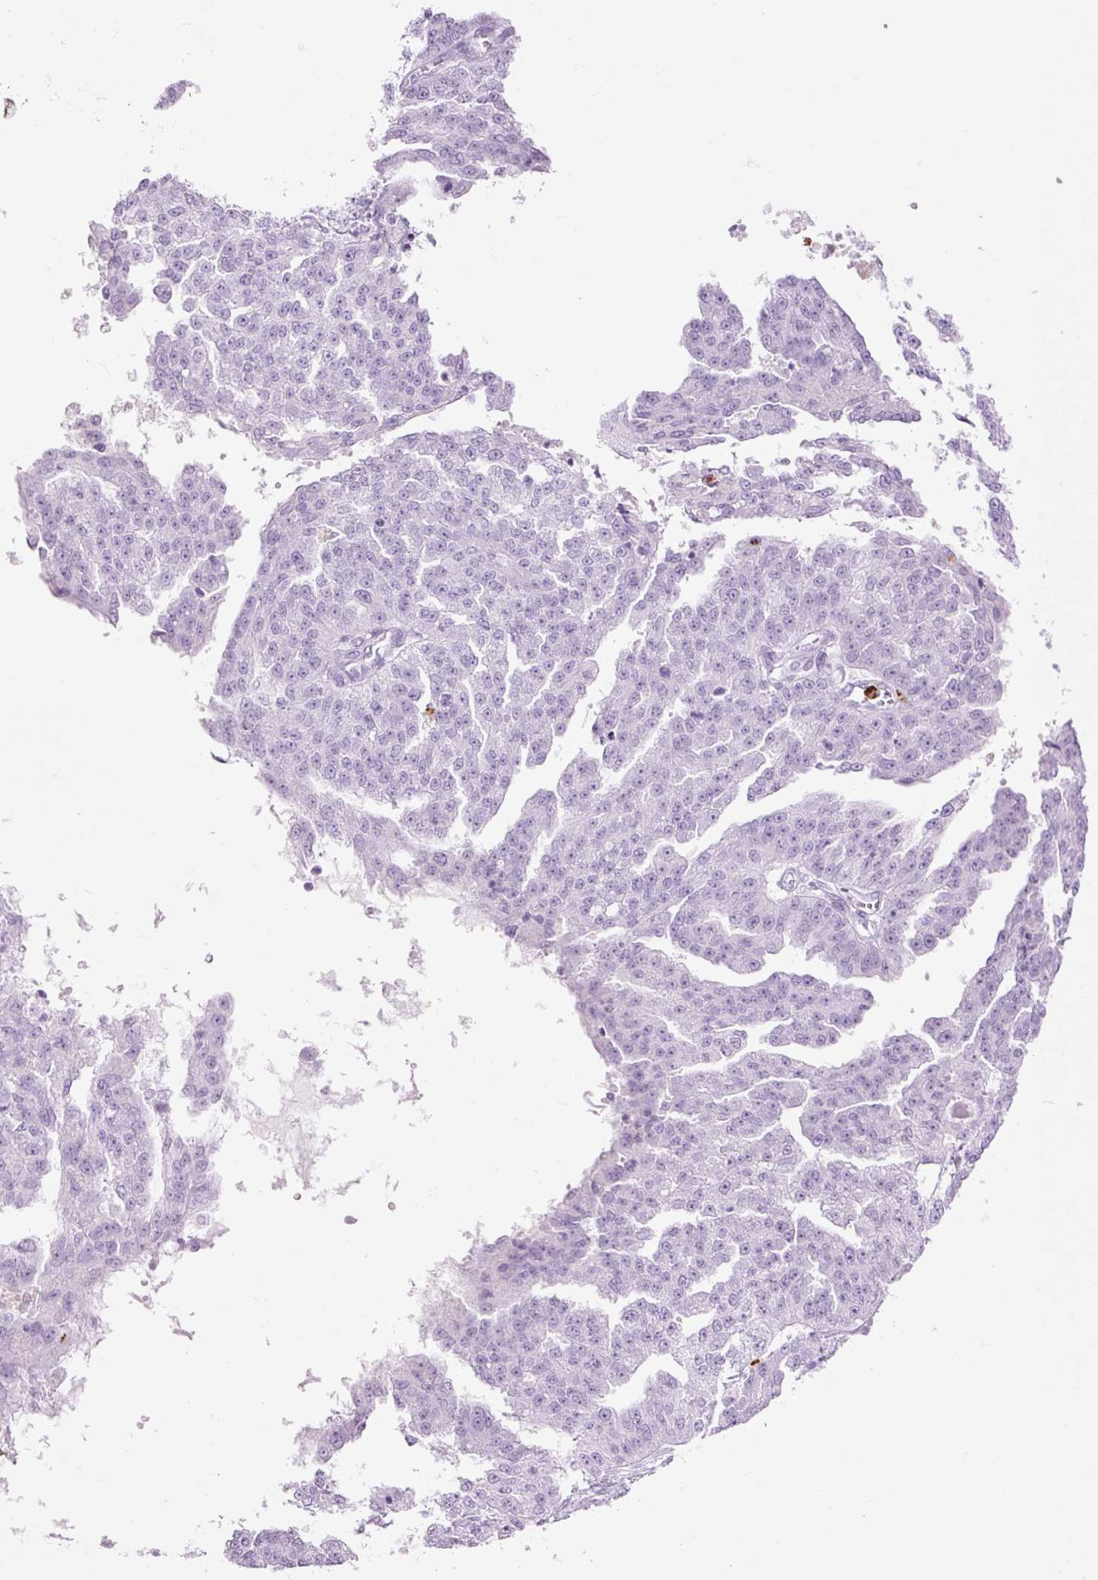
{"staining": {"intensity": "negative", "quantity": "none", "location": "none"}, "tissue": "ovarian cancer", "cell_type": "Tumor cells", "image_type": "cancer", "snomed": [{"axis": "morphology", "description": "Cystadenocarcinoma, serous, NOS"}, {"axis": "topography", "description": "Ovary"}], "caption": "Human ovarian cancer stained for a protein using immunohistochemistry (IHC) reveals no staining in tumor cells.", "gene": "LYZ", "patient": {"sex": "female", "age": 58}}